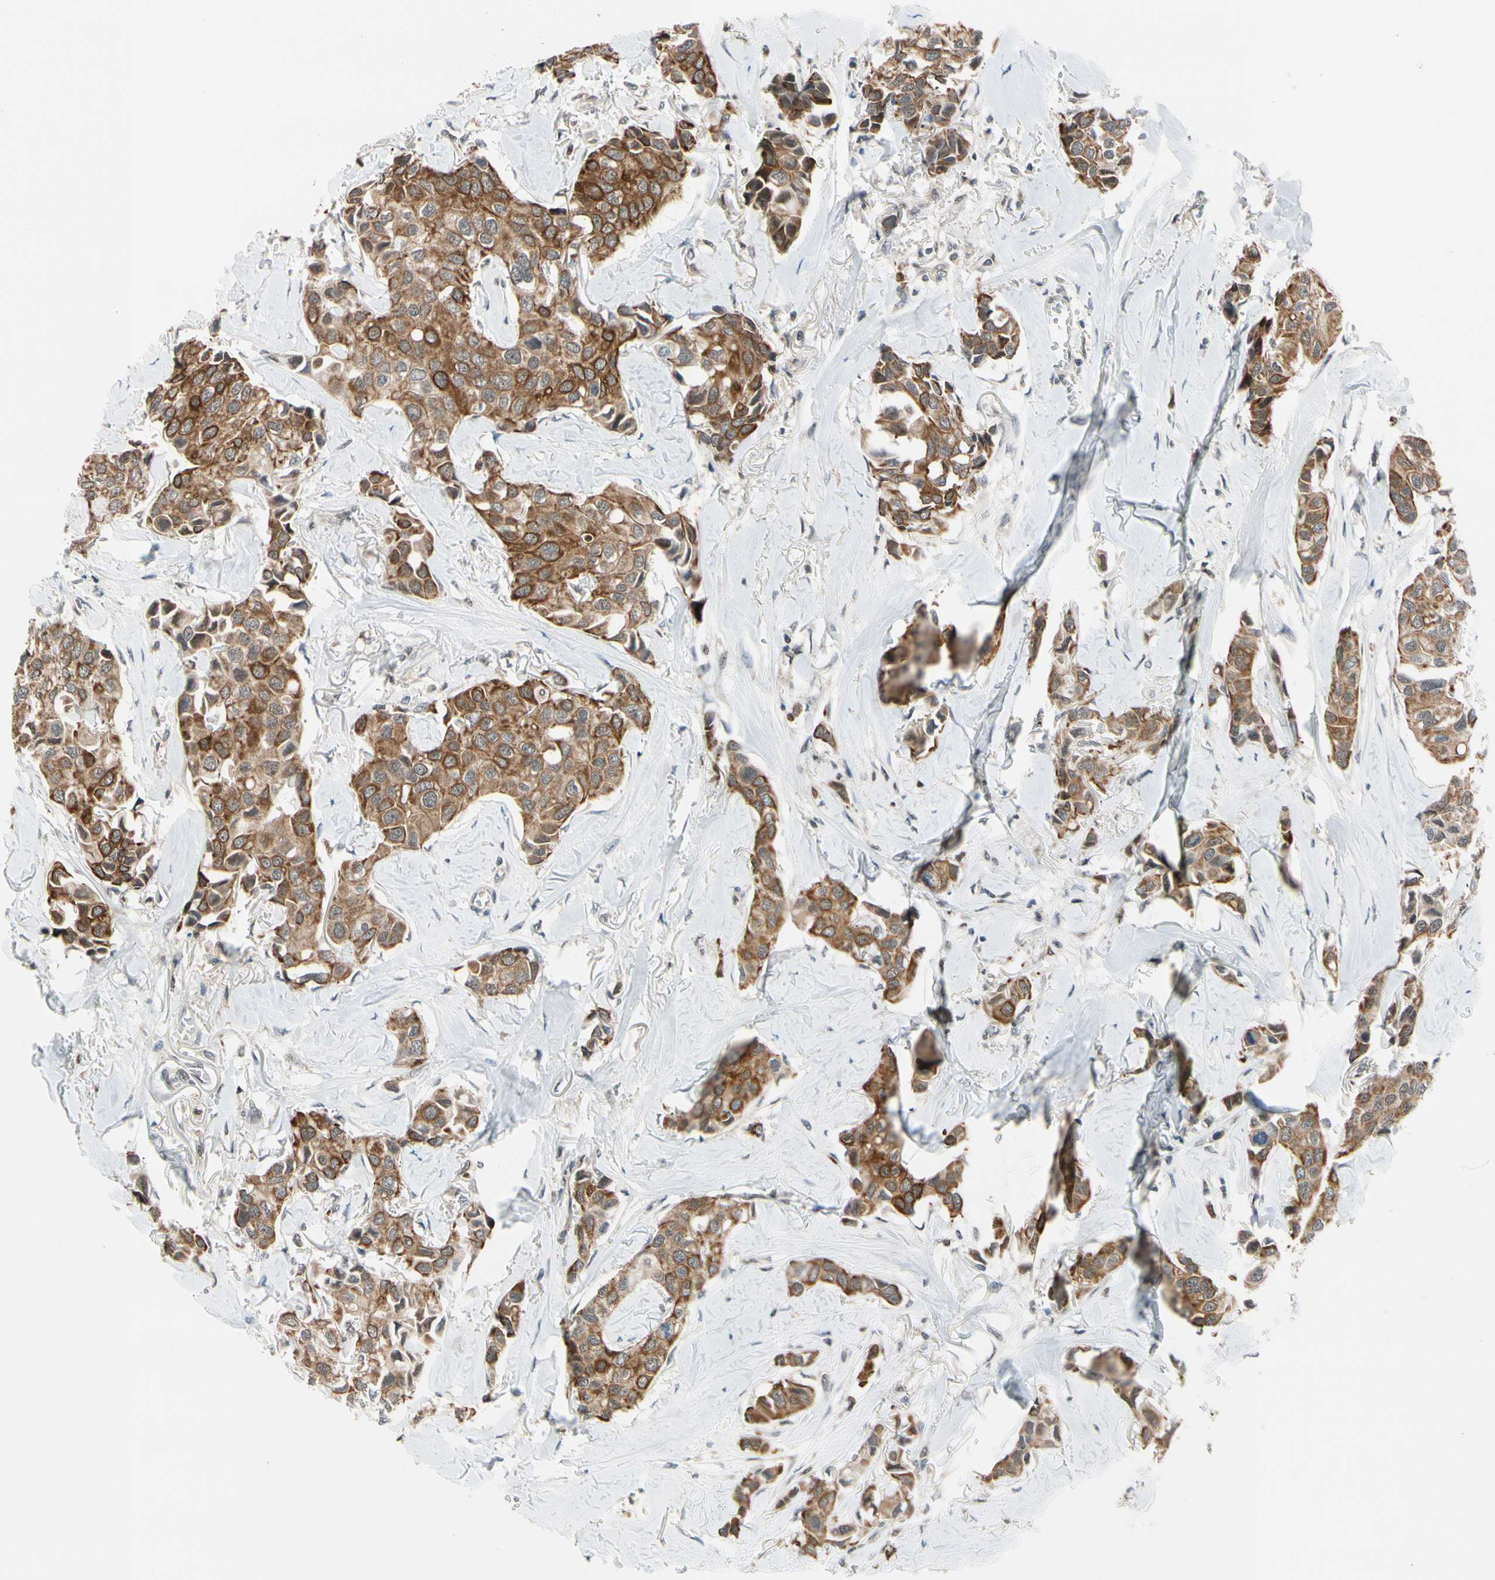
{"staining": {"intensity": "strong", "quantity": ">75%", "location": "cytoplasmic/membranous"}, "tissue": "breast cancer", "cell_type": "Tumor cells", "image_type": "cancer", "snomed": [{"axis": "morphology", "description": "Duct carcinoma"}, {"axis": "topography", "description": "Breast"}], "caption": "About >75% of tumor cells in human breast cancer reveal strong cytoplasmic/membranous protein staining as visualized by brown immunohistochemical staining.", "gene": "TAF12", "patient": {"sex": "female", "age": 80}}